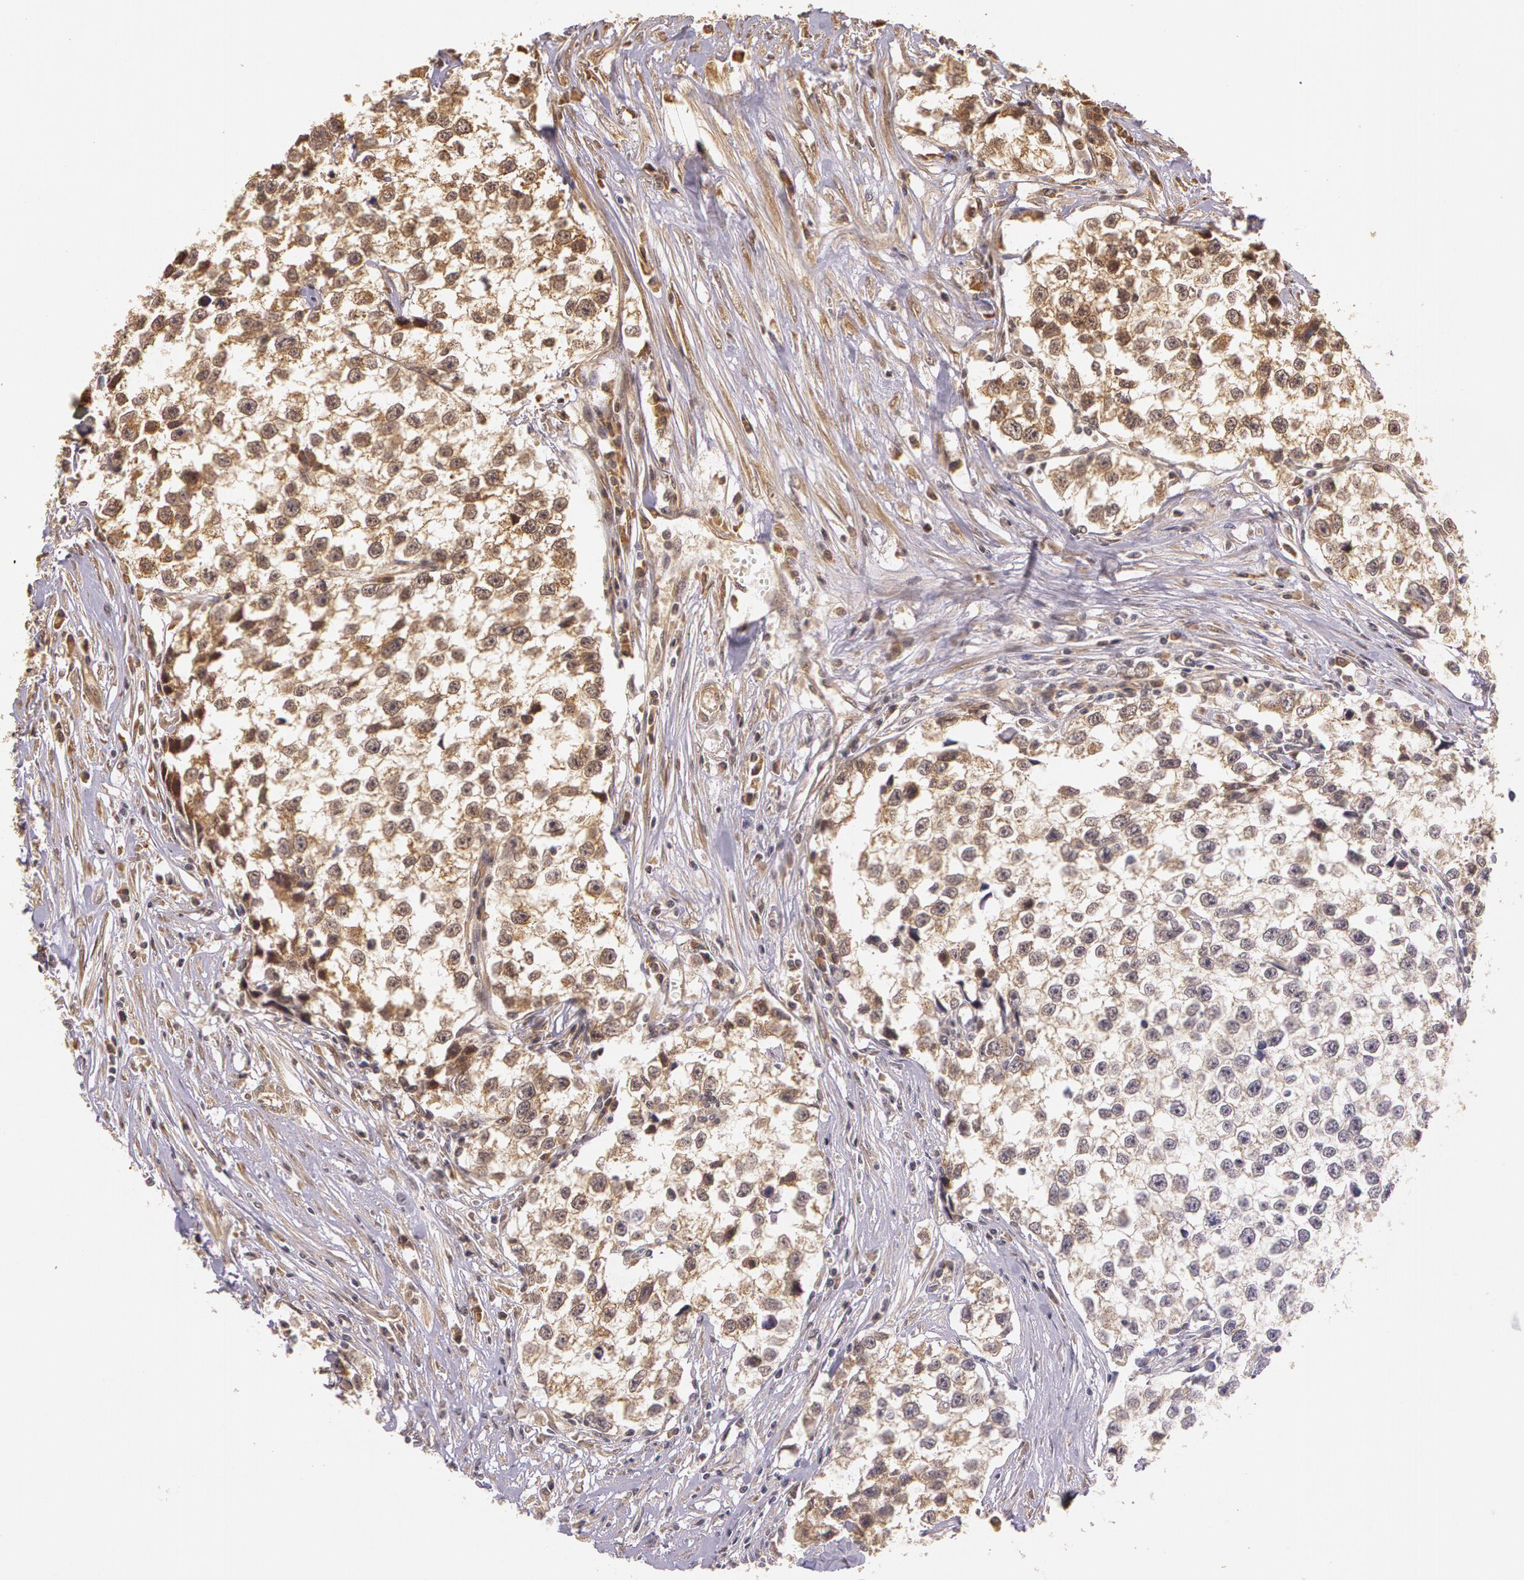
{"staining": {"intensity": "moderate", "quantity": ">75%", "location": "cytoplasmic/membranous"}, "tissue": "testis cancer", "cell_type": "Tumor cells", "image_type": "cancer", "snomed": [{"axis": "morphology", "description": "Seminoma, NOS"}, {"axis": "morphology", "description": "Carcinoma, Embryonal, NOS"}, {"axis": "topography", "description": "Testis"}], "caption": "Testis cancer (seminoma) stained for a protein (brown) demonstrates moderate cytoplasmic/membranous positive positivity in approximately >75% of tumor cells.", "gene": "ASCC2", "patient": {"sex": "male", "age": 30}}